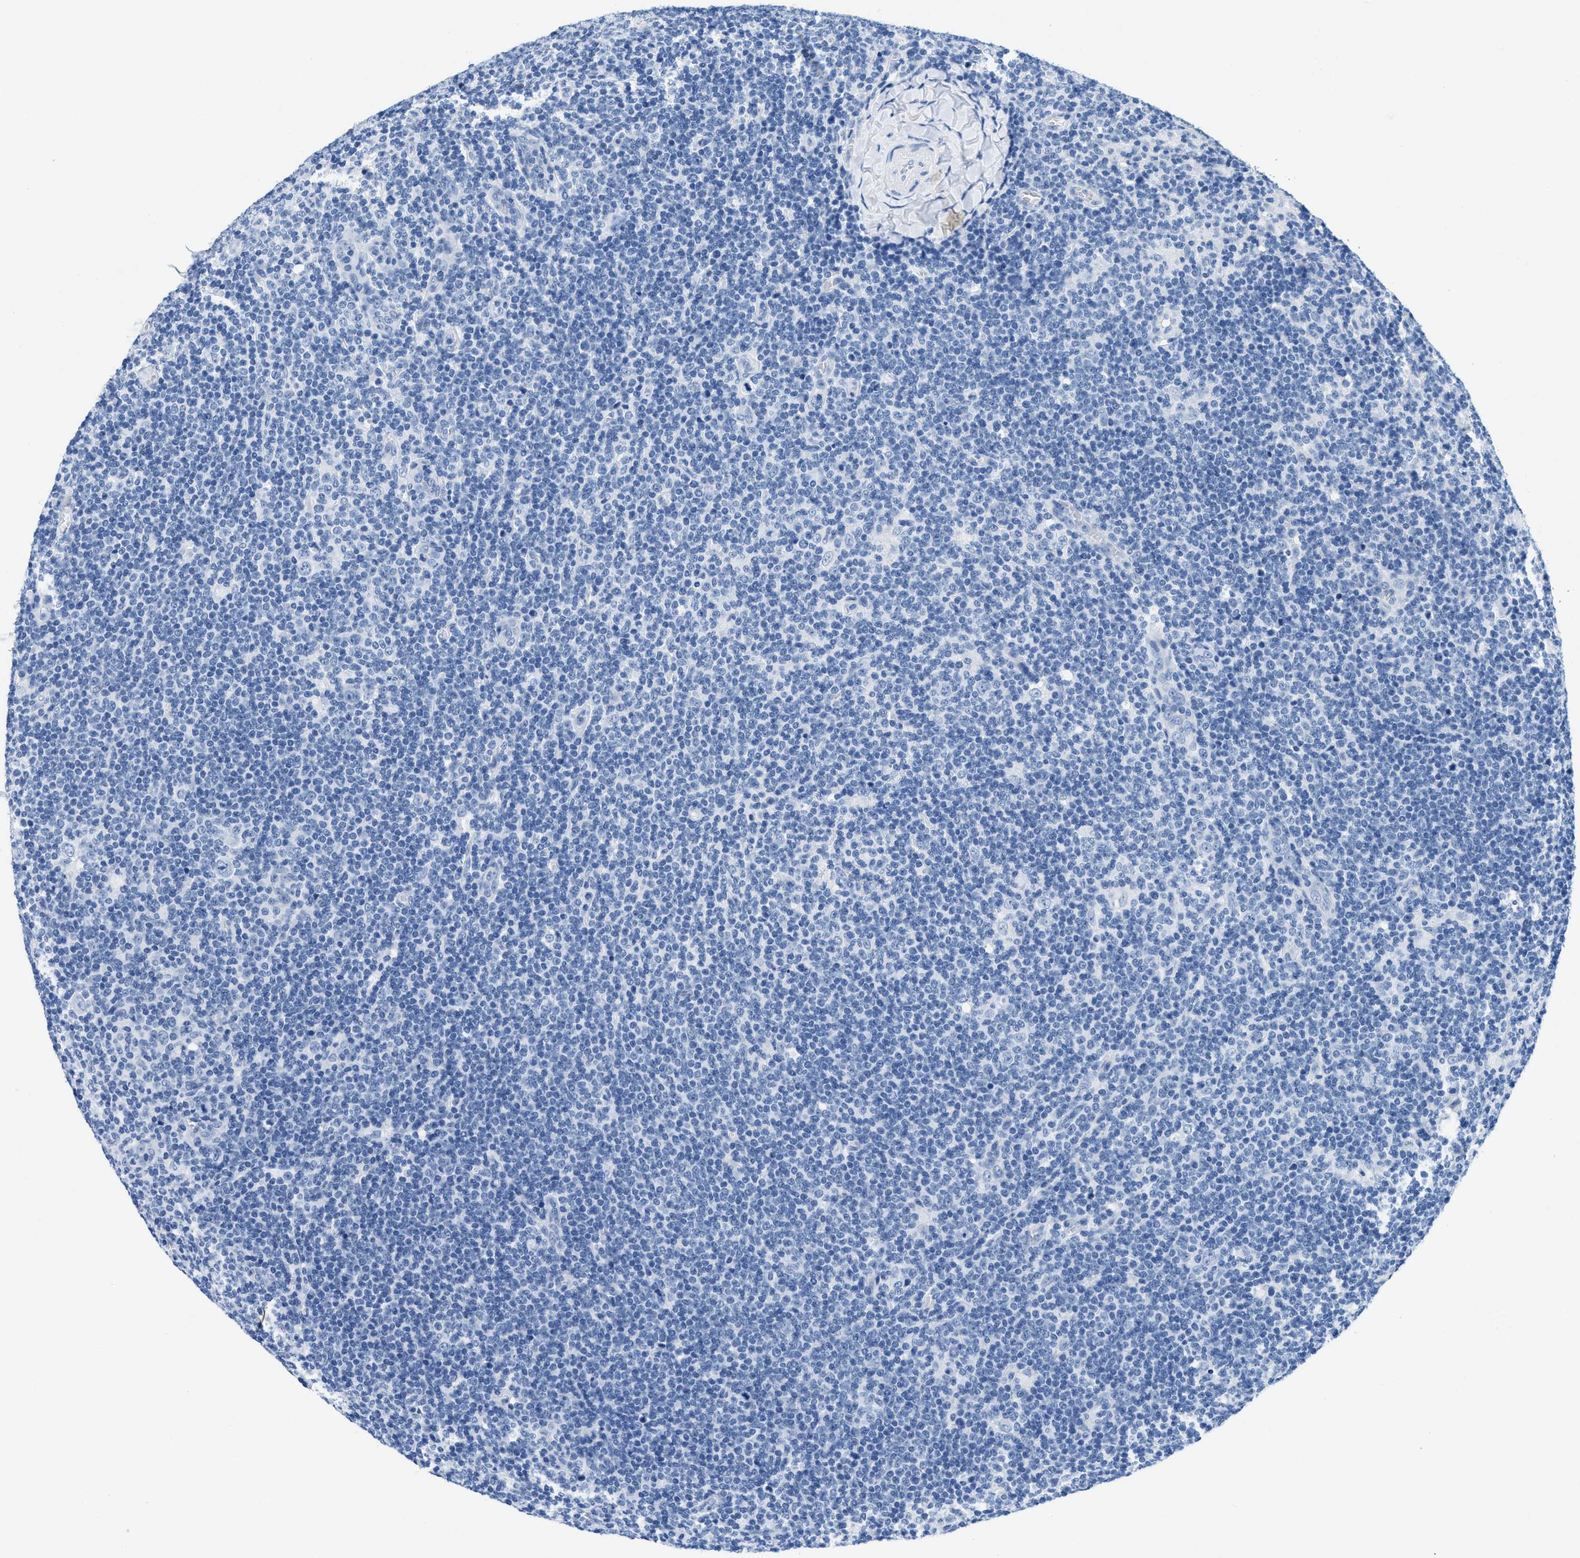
{"staining": {"intensity": "negative", "quantity": "none", "location": "none"}, "tissue": "lymphoma", "cell_type": "Tumor cells", "image_type": "cancer", "snomed": [{"axis": "morphology", "description": "Hodgkin's disease, NOS"}, {"axis": "topography", "description": "Lymph node"}], "caption": "Tumor cells show no significant protein staining in Hodgkin's disease.", "gene": "GSN", "patient": {"sex": "female", "age": 57}}